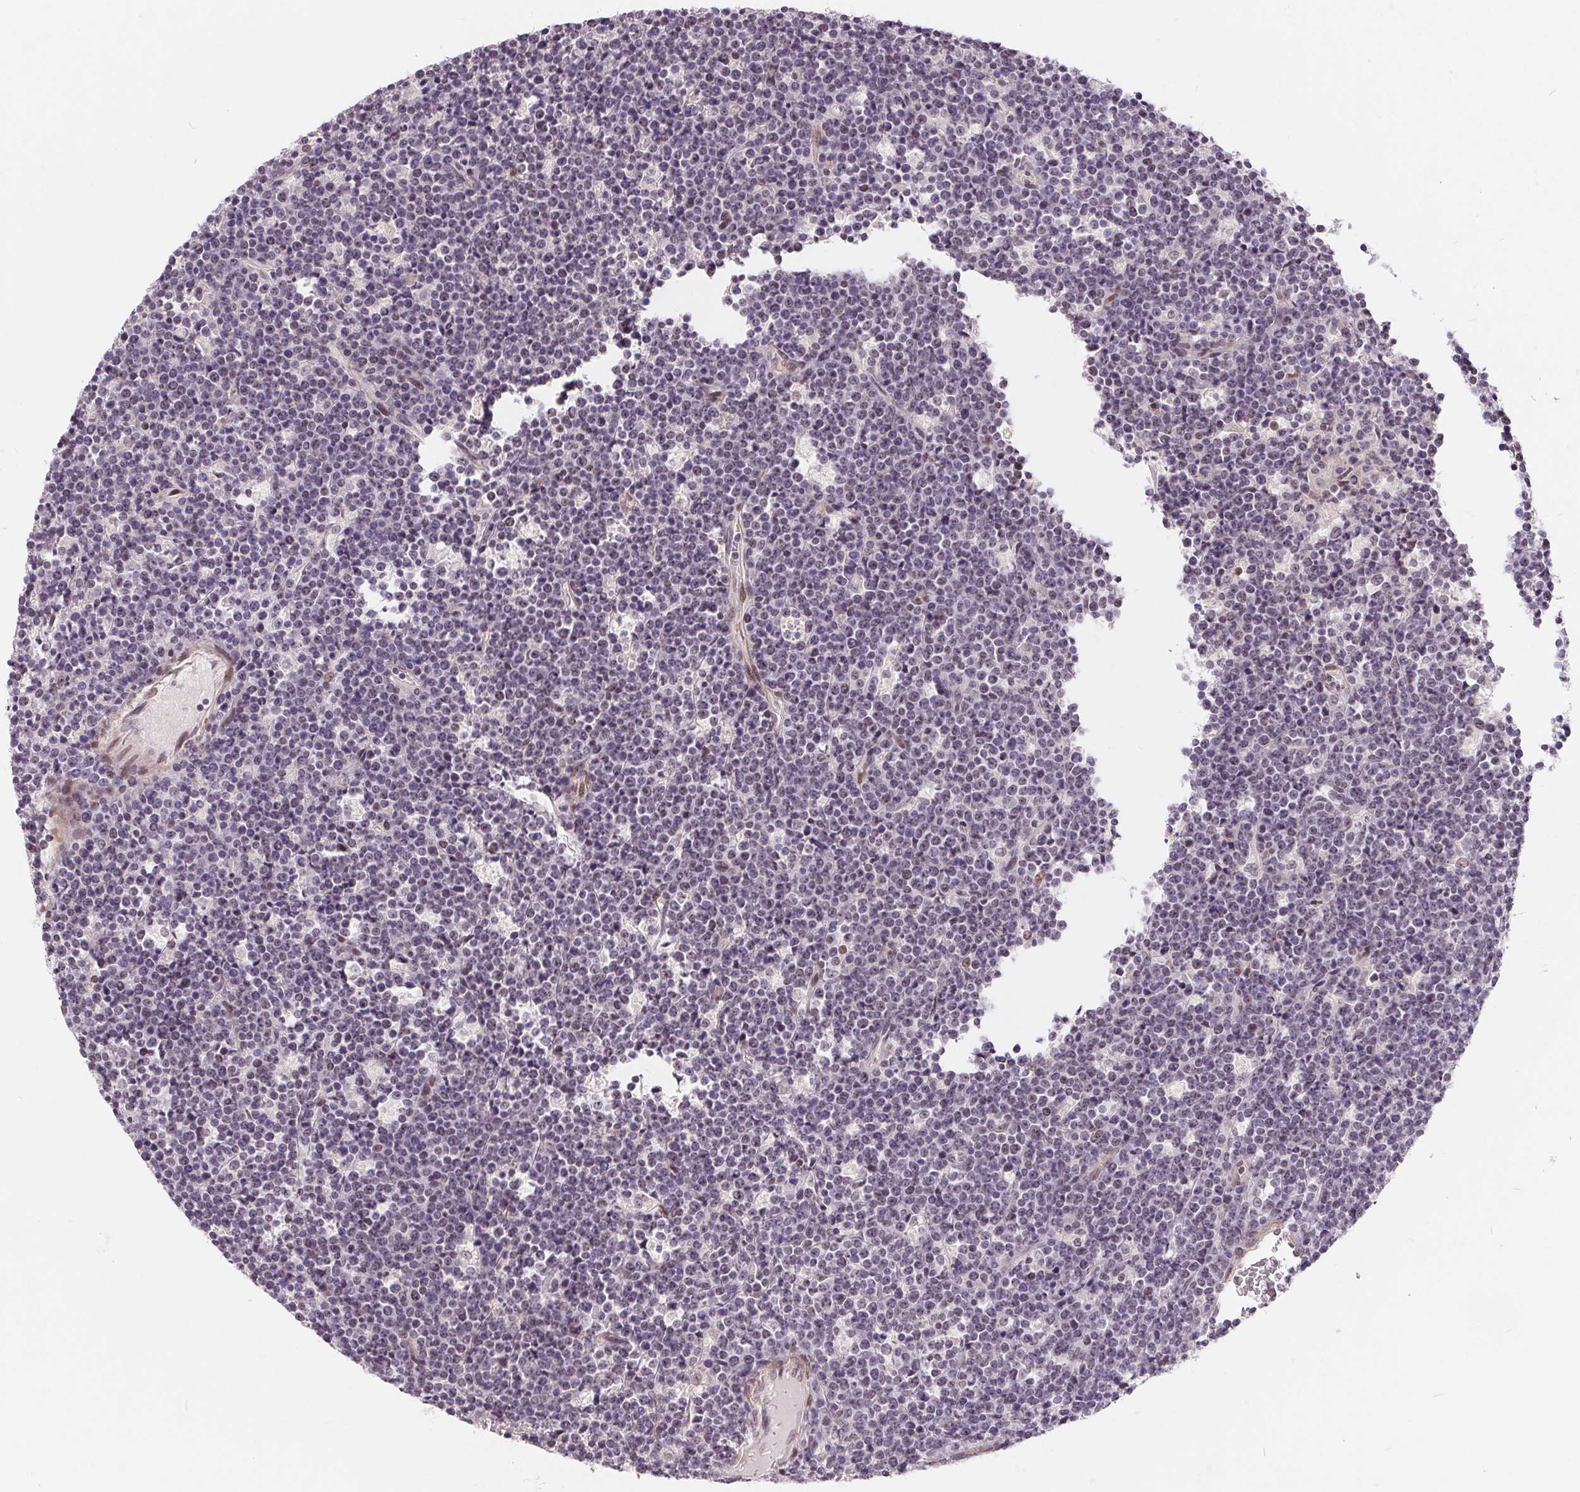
{"staining": {"intensity": "negative", "quantity": "none", "location": "none"}, "tissue": "lymphoma", "cell_type": "Tumor cells", "image_type": "cancer", "snomed": [{"axis": "morphology", "description": "Malignant lymphoma, non-Hodgkin's type, High grade"}, {"axis": "topography", "description": "Ovary"}], "caption": "Image shows no significant protein positivity in tumor cells of lymphoma.", "gene": "NRG2", "patient": {"sex": "female", "age": 56}}